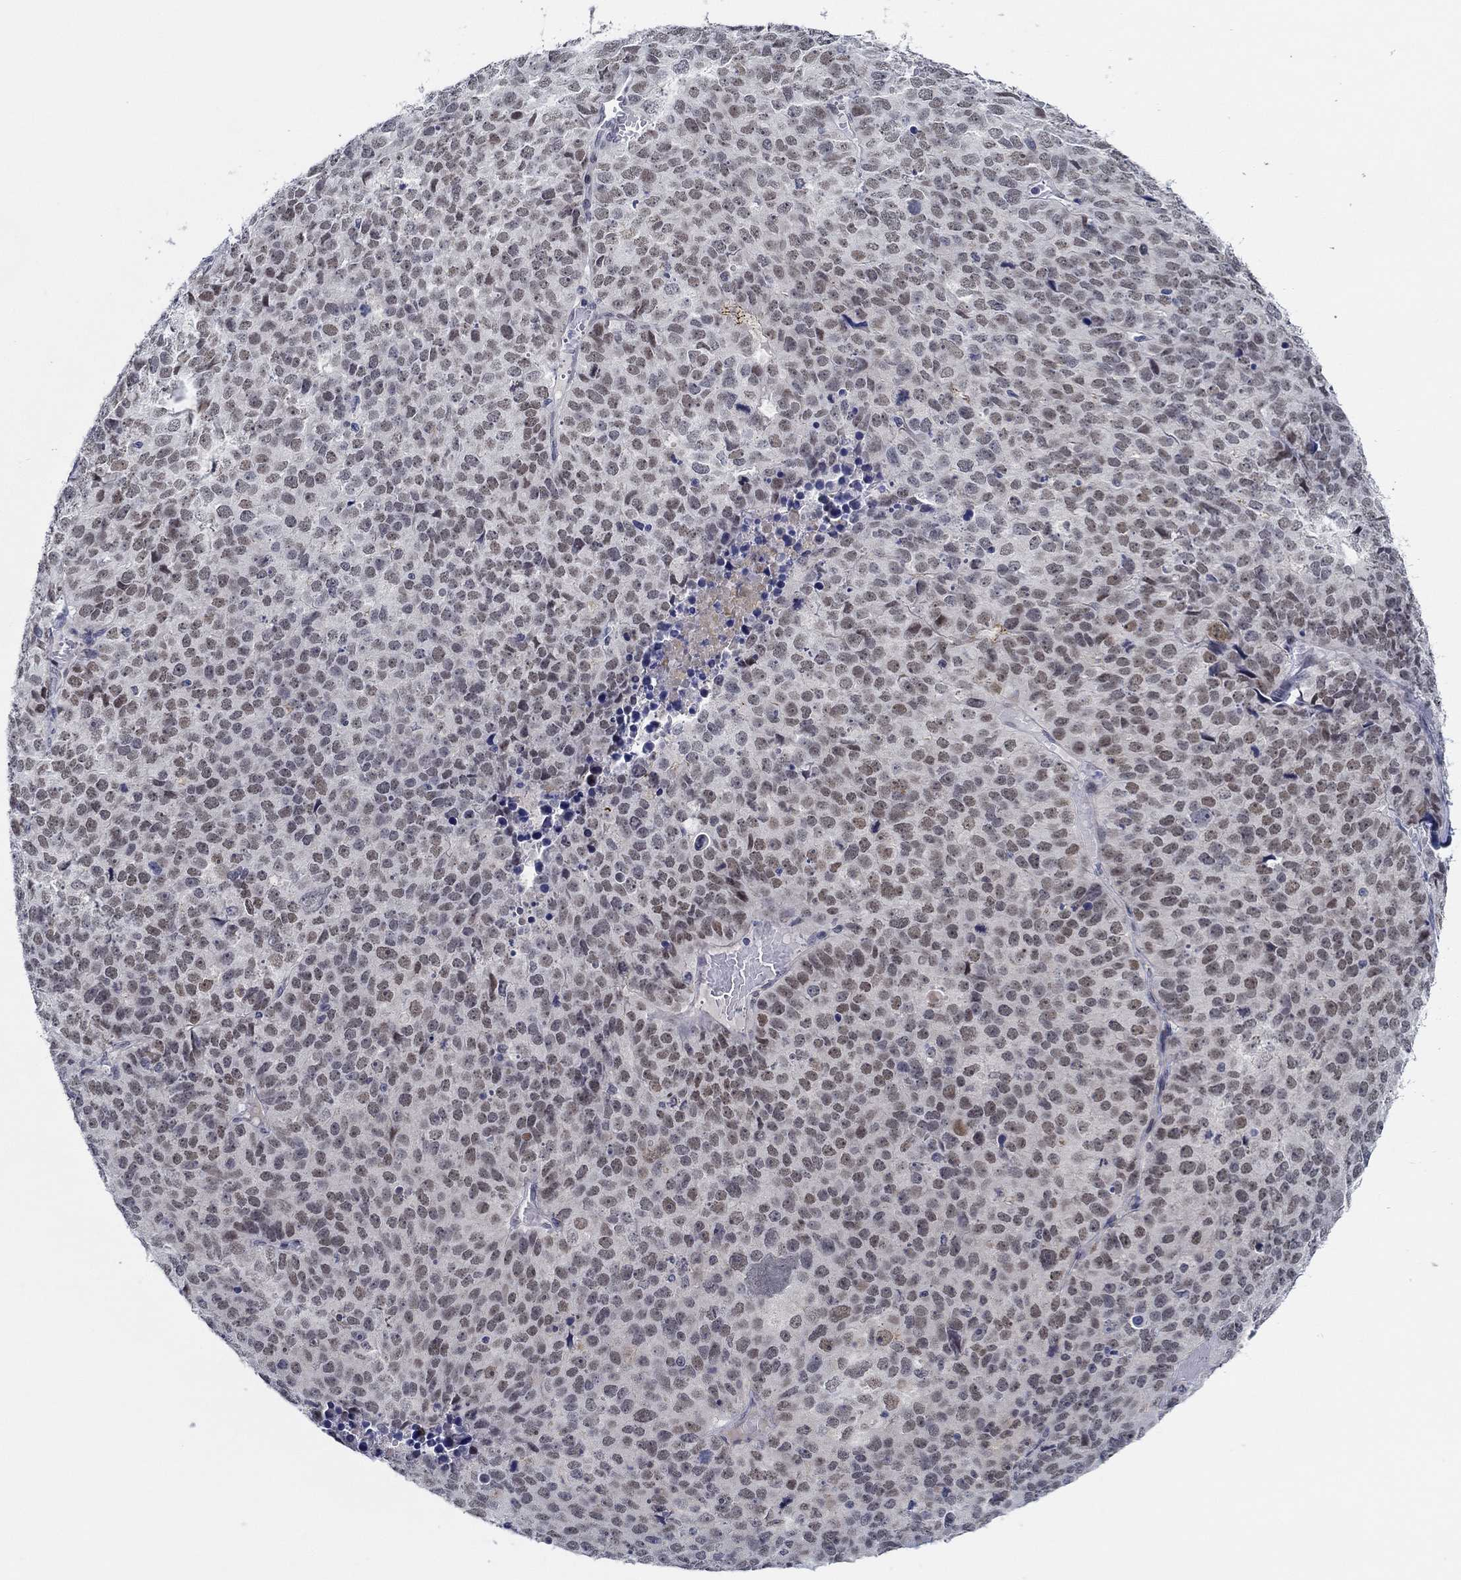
{"staining": {"intensity": "weak", "quantity": "25%-75%", "location": "nuclear"}, "tissue": "stomach cancer", "cell_type": "Tumor cells", "image_type": "cancer", "snomed": [{"axis": "morphology", "description": "Adenocarcinoma, NOS"}, {"axis": "topography", "description": "Stomach"}], "caption": "A brown stain highlights weak nuclear staining of a protein in human stomach cancer tumor cells.", "gene": "SLC34A1", "patient": {"sex": "male", "age": 69}}